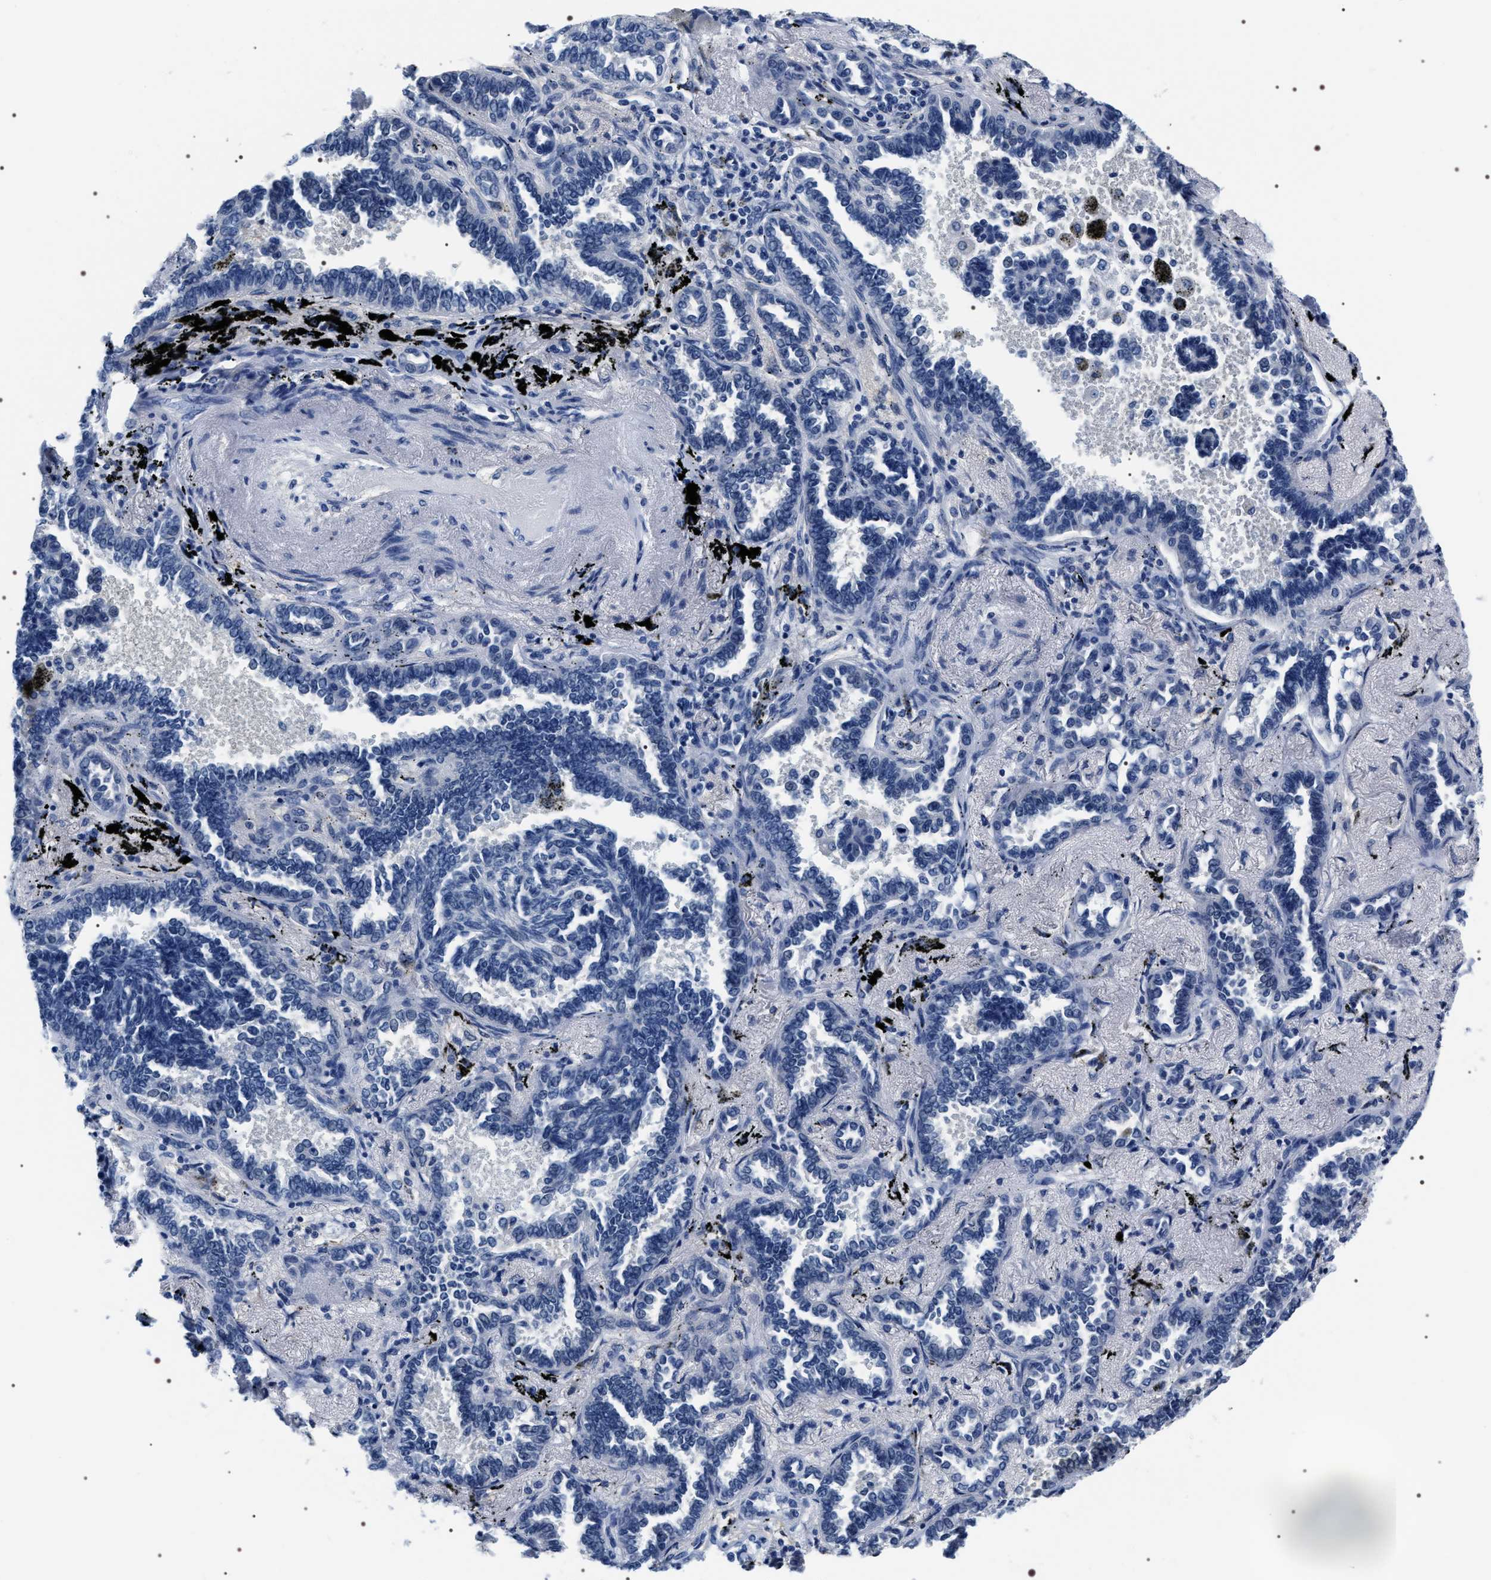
{"staining": {"intensity": "negative", "quantity": "none", "location": "none"}, "tissue": "lung cancer", "cell_type": "Tumor cells", "image_type": "cancer", "snomed": [{"axis": "morphology", "description": "Adenocarcinoma, NOS"}, {"axis": "topography", "description": "Lung"}], "caption": "An image of lung cancer (adenocarcinoma) stained for a protein demonstrates no brown staining in tumor cells.", "gene": "ADH4", "patient": {"sex": "male", "age": 59}}